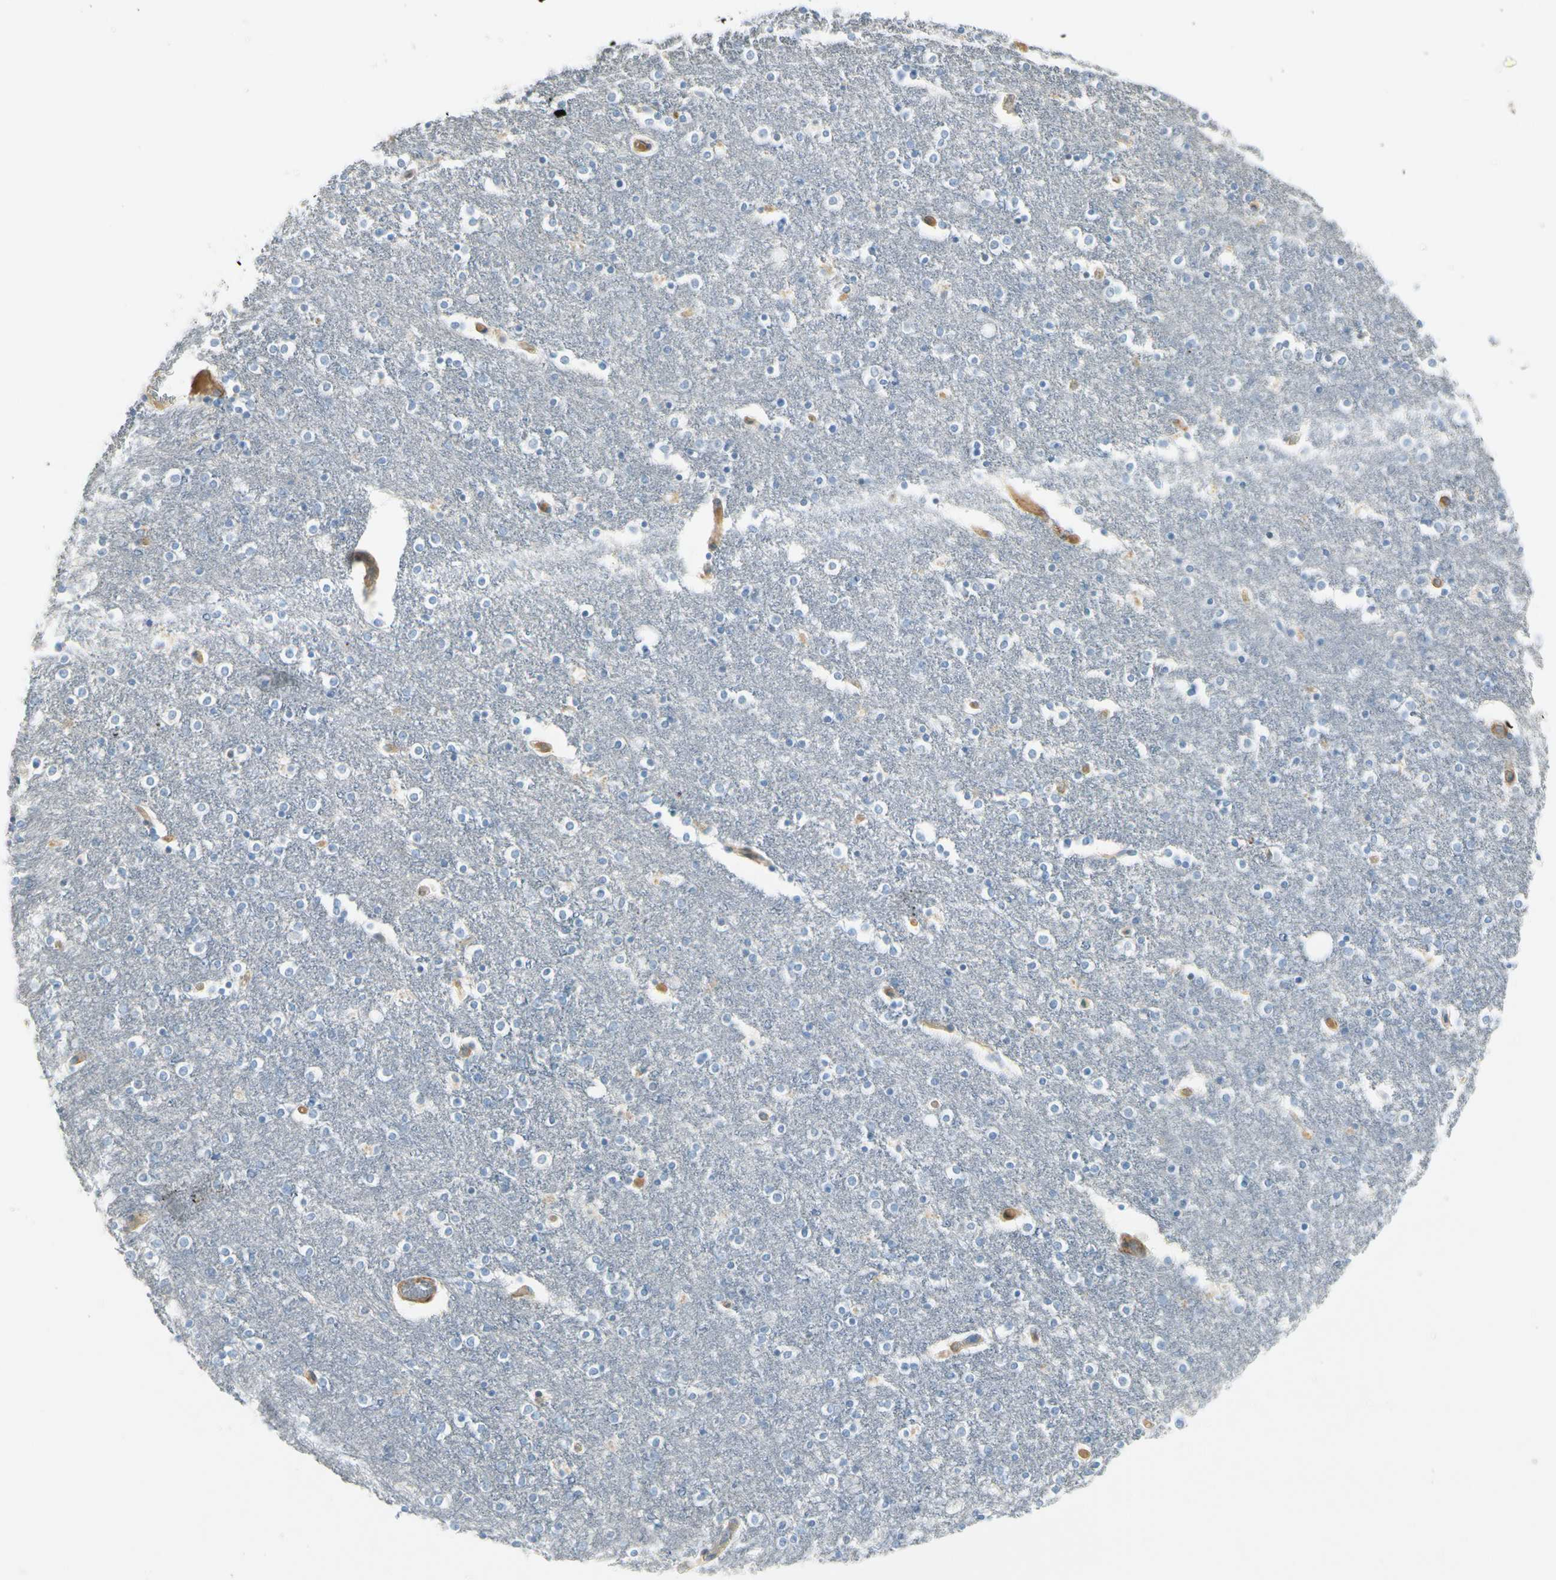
{"staining": {"intensity": "negative", "quantity": "none", "location": "none"}, "tissue": "caudate", "cell_type": "Glial cells", "image_type": "normal", "snomed": [{"axis": "morphology", "description": "Normal tissue, NOS"}, {"axis": "topography", "description": "Lateral ventricle wall"}], "caption": "Immunohistochemical staining of benign caudate demonstrates no significant positivity in glial cells. The staining was performed using DAB to visualize the protein expression in brown, while the nuclei were stained in blue with hematoxylin (Magnification: 20x).", "gene": "ITGA3", "patient": {"sex": "female", "age": 54}}